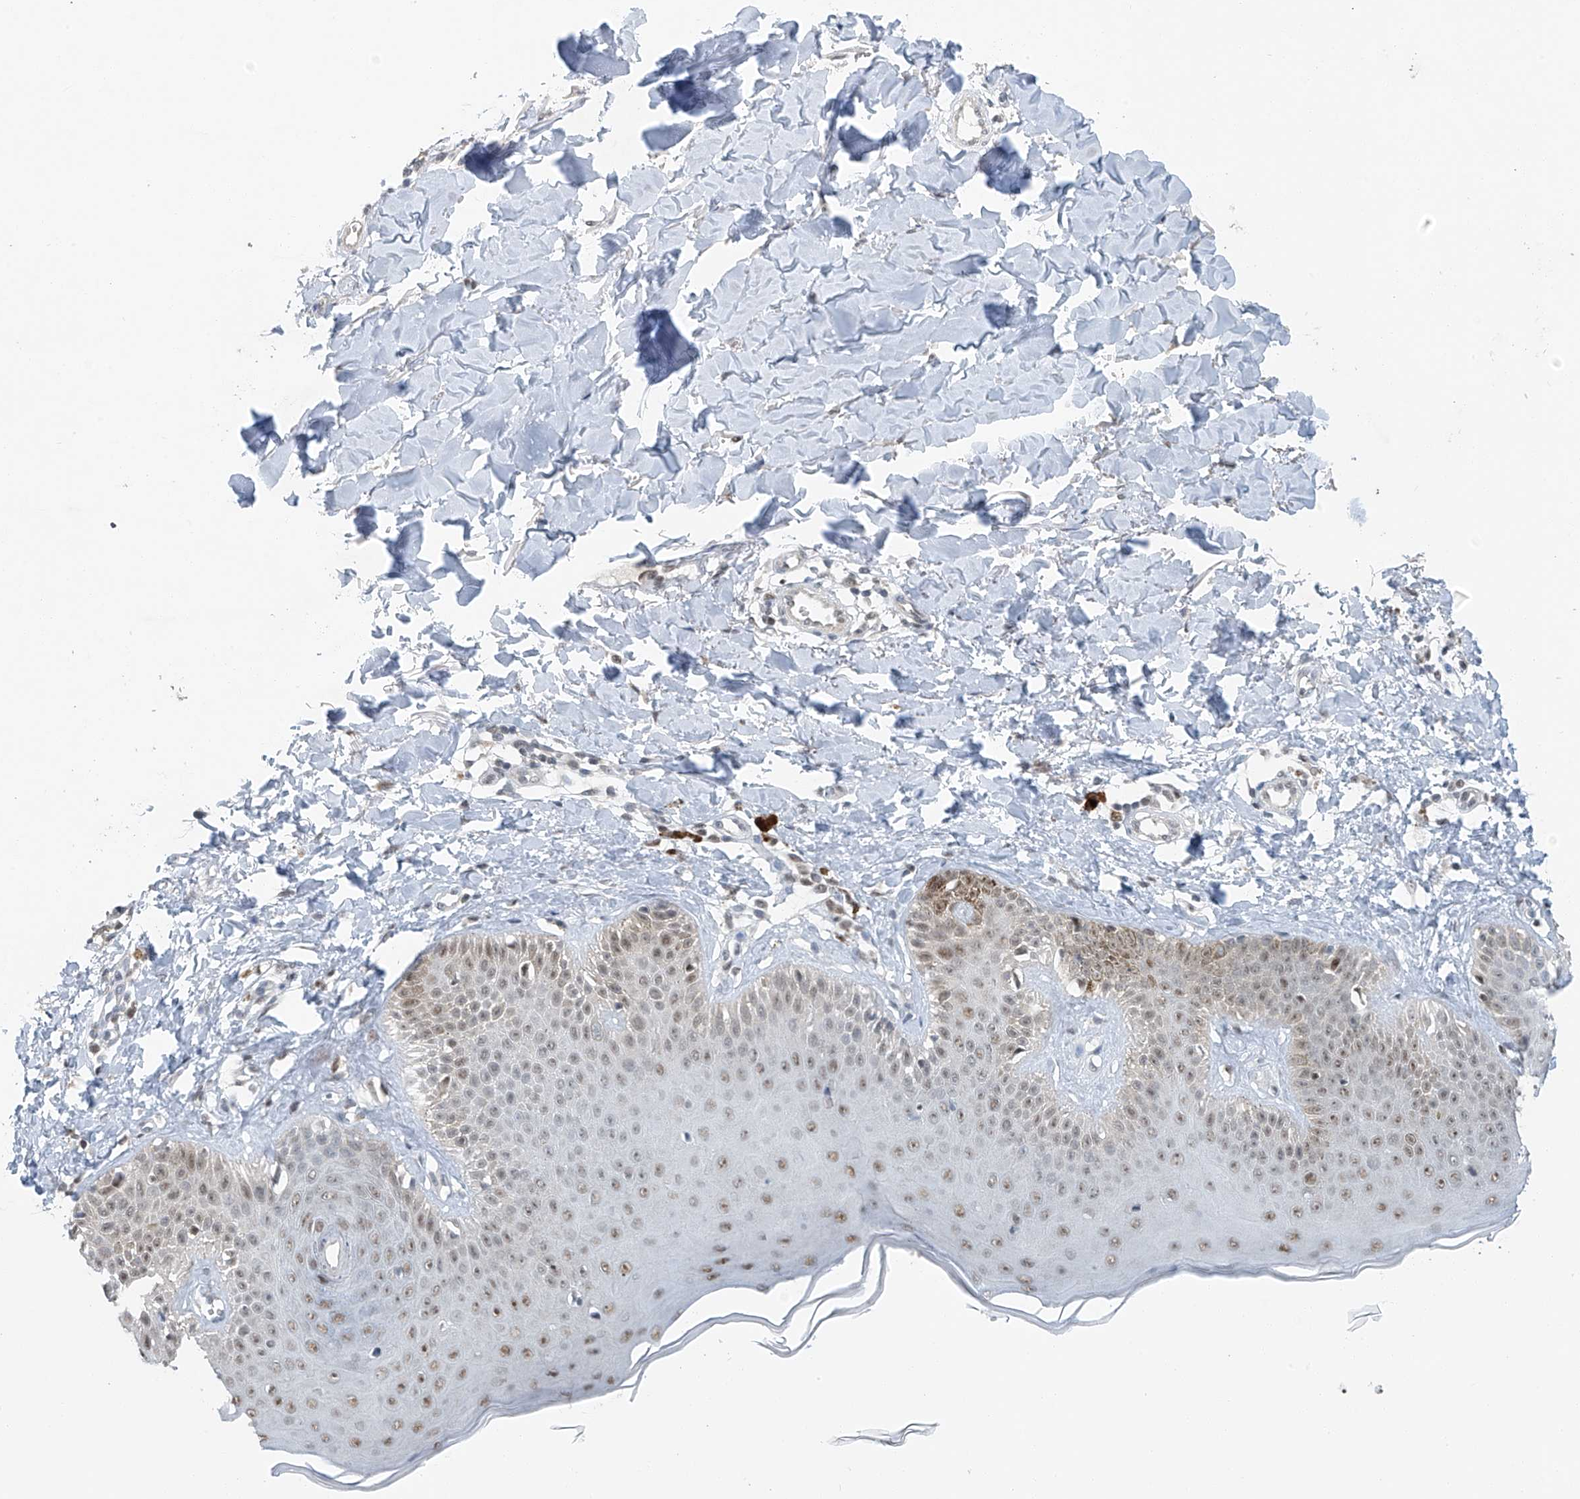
{"staining": {"intensity": "negative", "quantity": "none", "location": "none"}, "tissue": "skin", "cell_type": "Fibroblasts", "image_type": "normal", "snomed": [{"axis": "morphology", "description": "Normal tissue, NOS"}, {"axis": "topography", "description": "Skin"}], "caption": "IHC histopathology image of unremarkable skin: skin stained with DAB (3,3'-diaminobenzidine) demonstrates no significant protein positivity in fibroblasts.", "gene": "TAF8", "patient": {"sex": "male", "age": 52}}